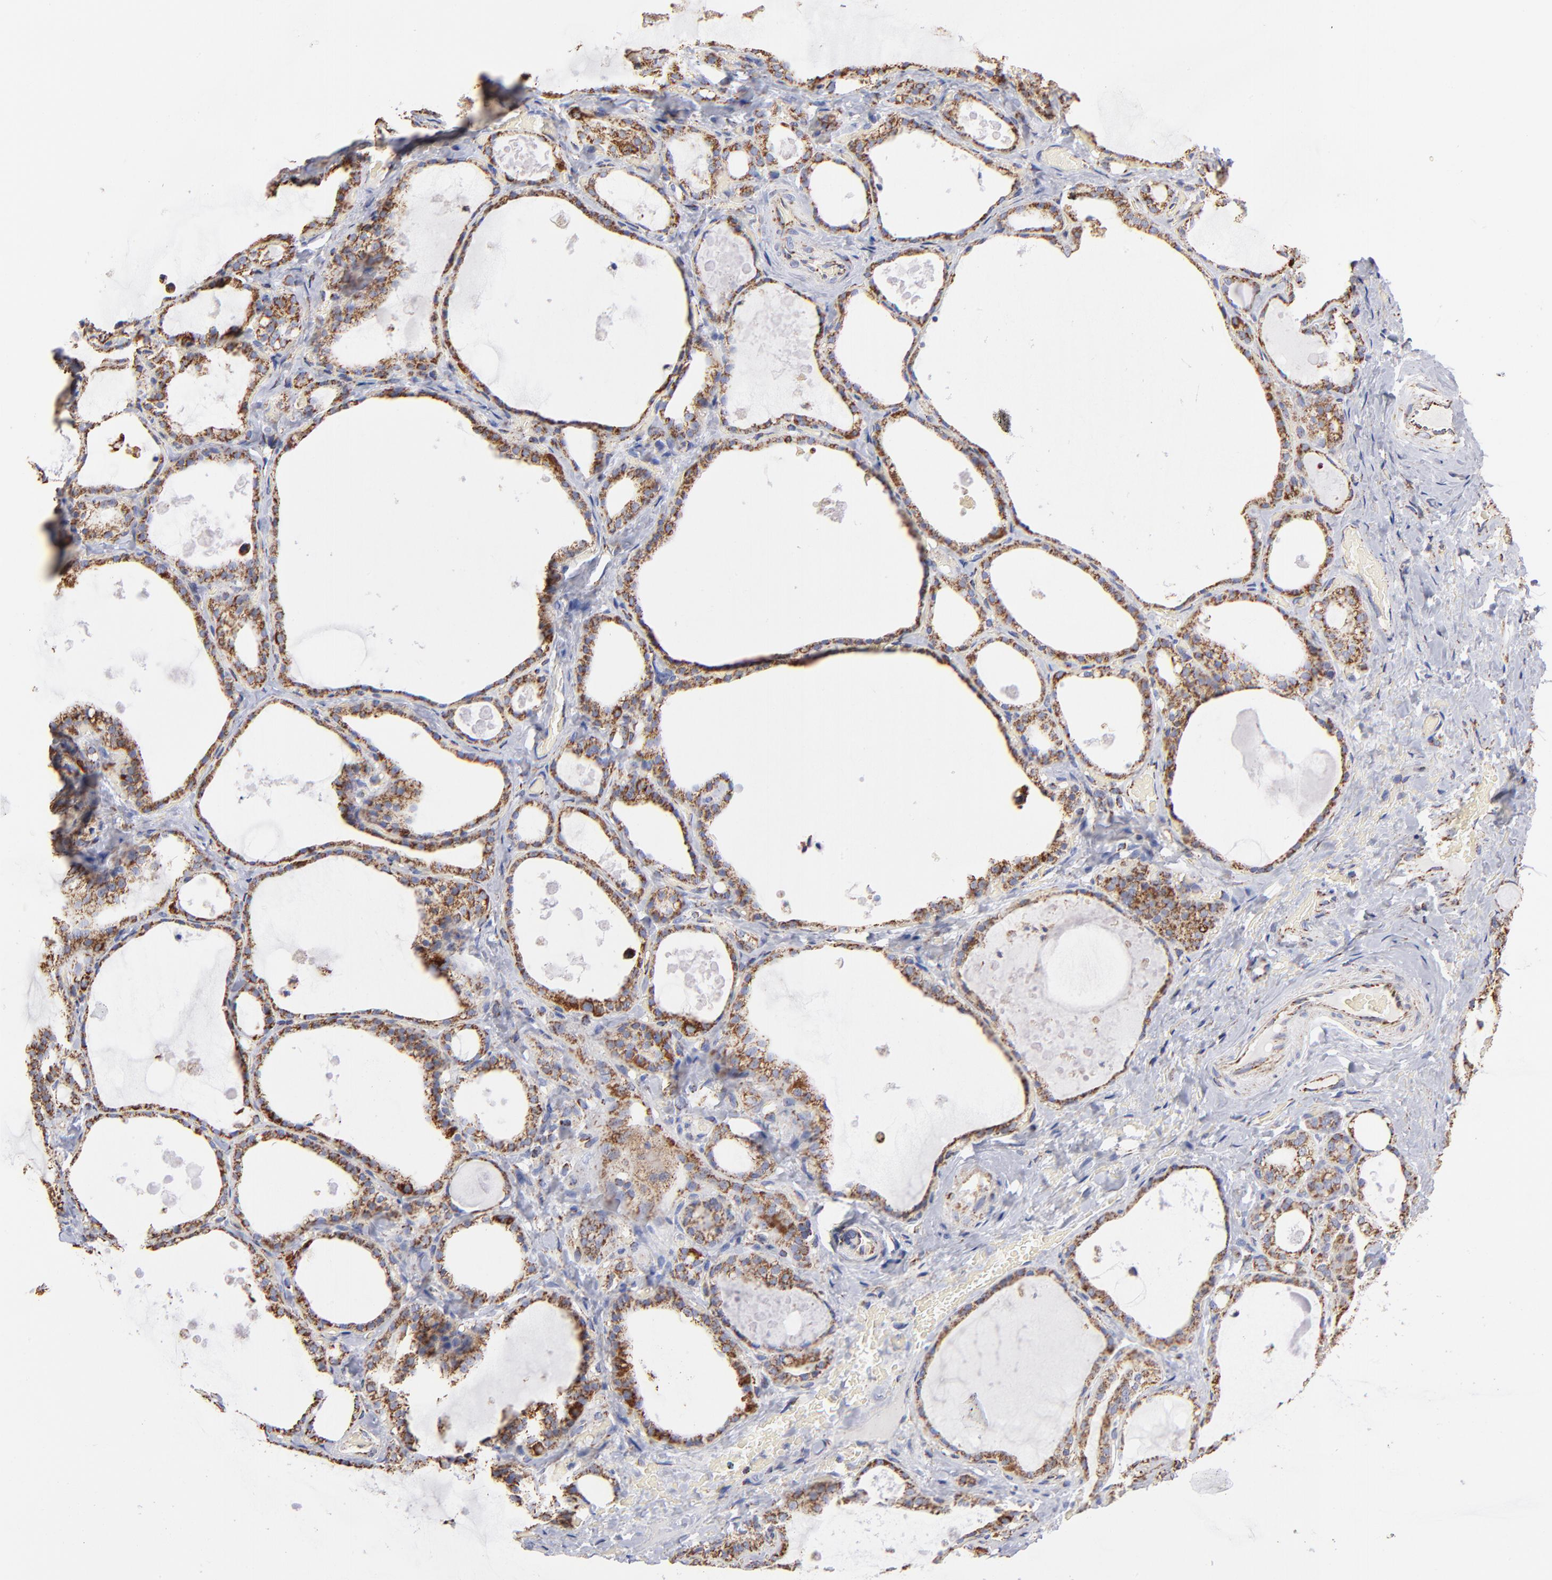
{"staining": {"intensity": "strong", "quantity": ">75%", "location": "cytoplasmic/membranous"}, "tissue": "thyroid gland", "cell_type": "Glandular cells", "image_type": "normal", "snomed": [{"axis": "morphology", "description": "Normal tissue, NOS"}, {"axis": "topography", "description": "Thyroid gland"}], "caption": "DAB immunohistochemical staining of normal human thyroid gland exhibits strong cytoplasmic/membranous protein positivity in approximately >75% of glandular cells. (DAB IHC, brown staining for protein, blue staining for nuclei).", "gene": "PHB1", "patient": {"sex": "male", "age": 61}}